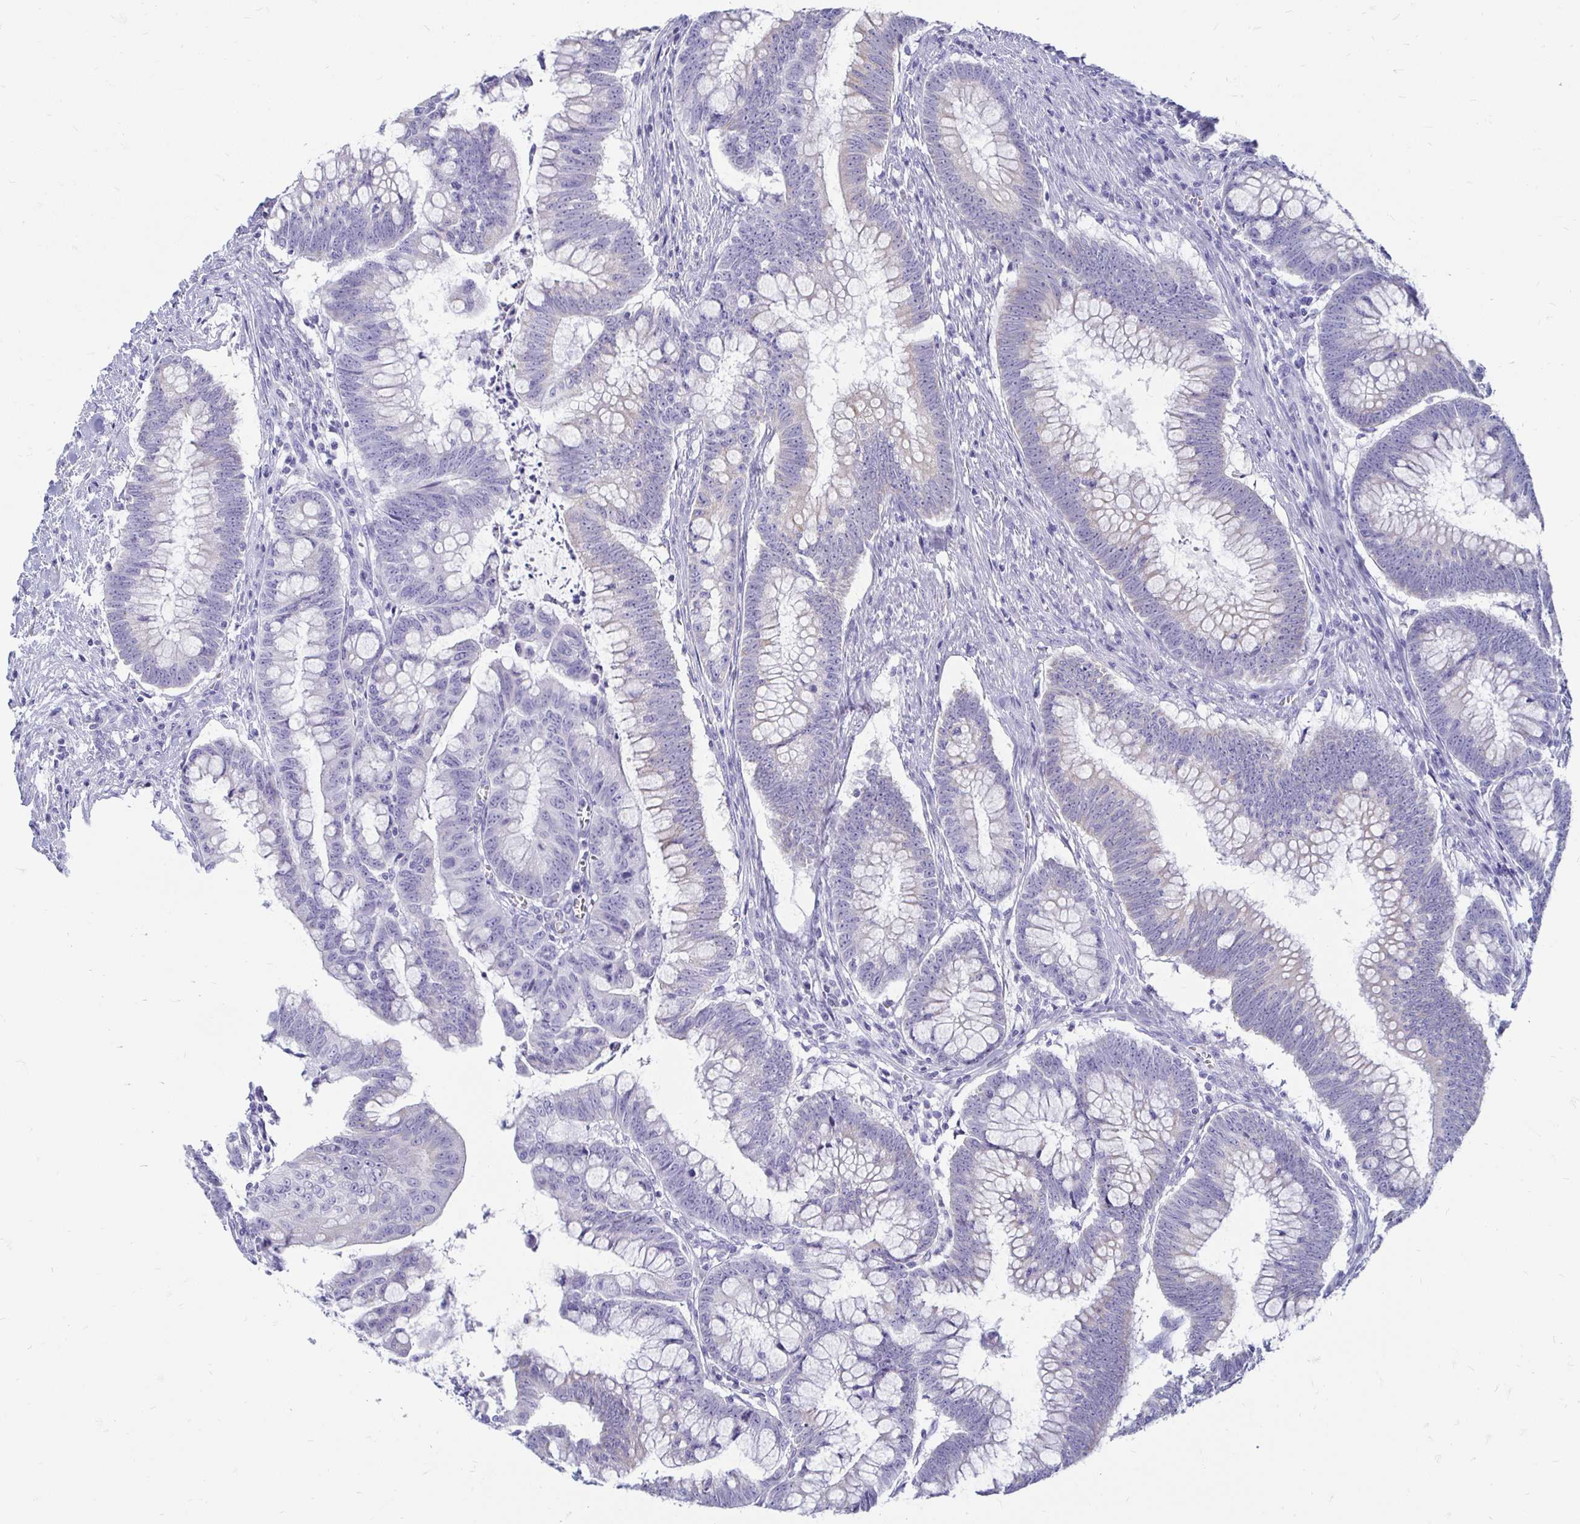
{"staining": {"intensity": "negative", "quantity": "none", "location": "none"}, "tissue": "colorectal cancer", "cell_type": "Tumor cells", "image_type": "cancer", "snomed": [{"axis": "morphology", "description": "Adenocarcinoma, NOS"}, {"axis": "topography", "description": "Colon"}], "caption": "Colorectal adenocarcinoma stained for a protein using IHC exhibits no expression tumor cells.", "gene": "PEG10", "patient": {"sex": "male", "age": 62}}